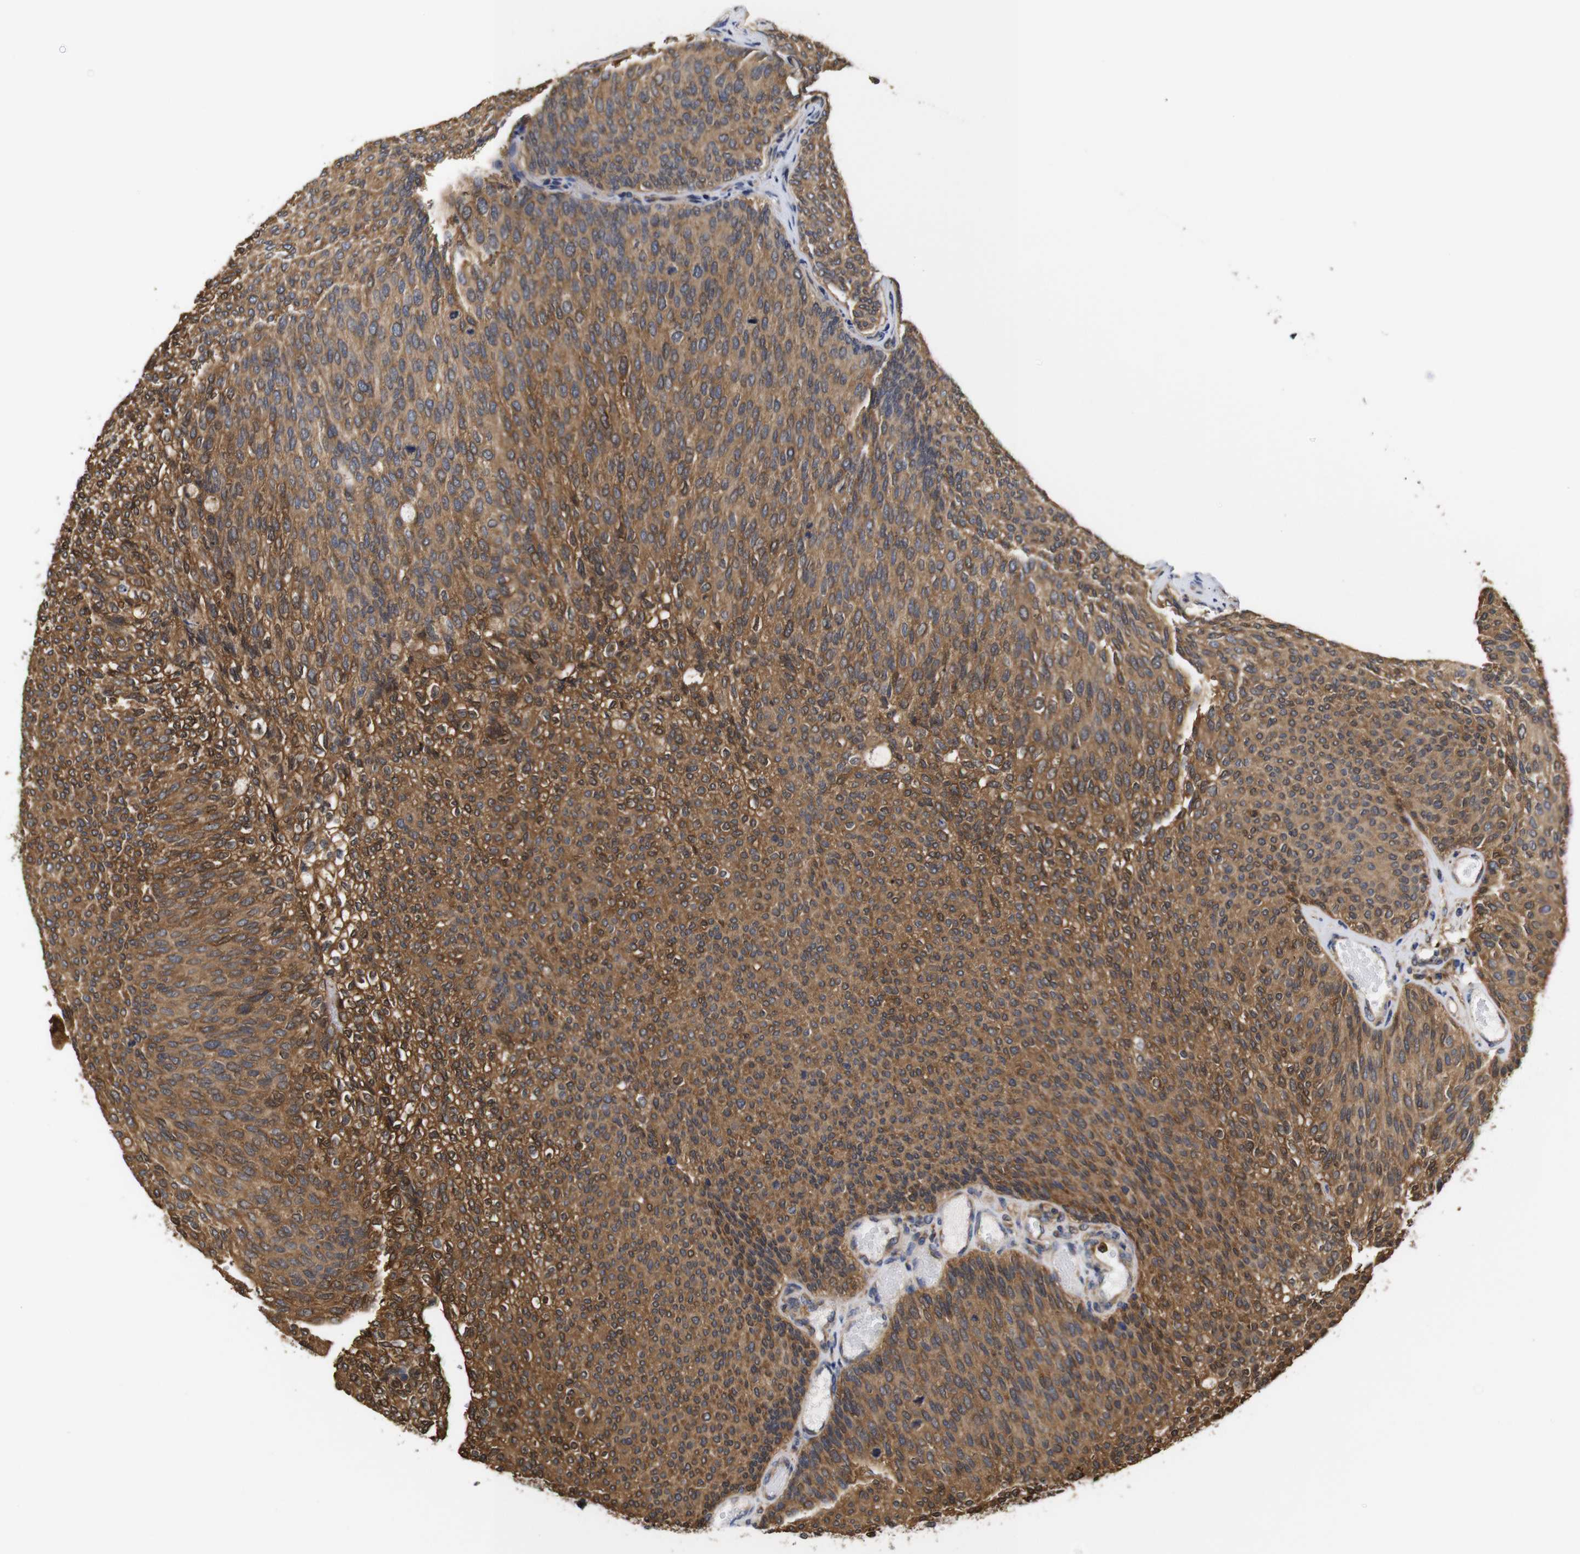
{"staining": {"intensity": "moderate", "quantity": ">75%", "location": "cytoplasmic/membranous"}, "tissue": "urothelial cancer", "cell_type": "Tumor cells", "image_type": "cancer", "snomed": [{"axis": "morphology", "description": "Urothelial carcinoma, Low grade"}, {"axis": "topography", "description": "Urinary bladder"}], "caption": "High-power microscopy captured an immunohistochemistry (IHC) histopathology image of low-grade urothelial carcinoma, revealing moderate cytoplasmic/membranous positivity in about >75% of tumor cells.", "gene": "LRRCC1", "patient": {"sex": "female", "age": 79}}